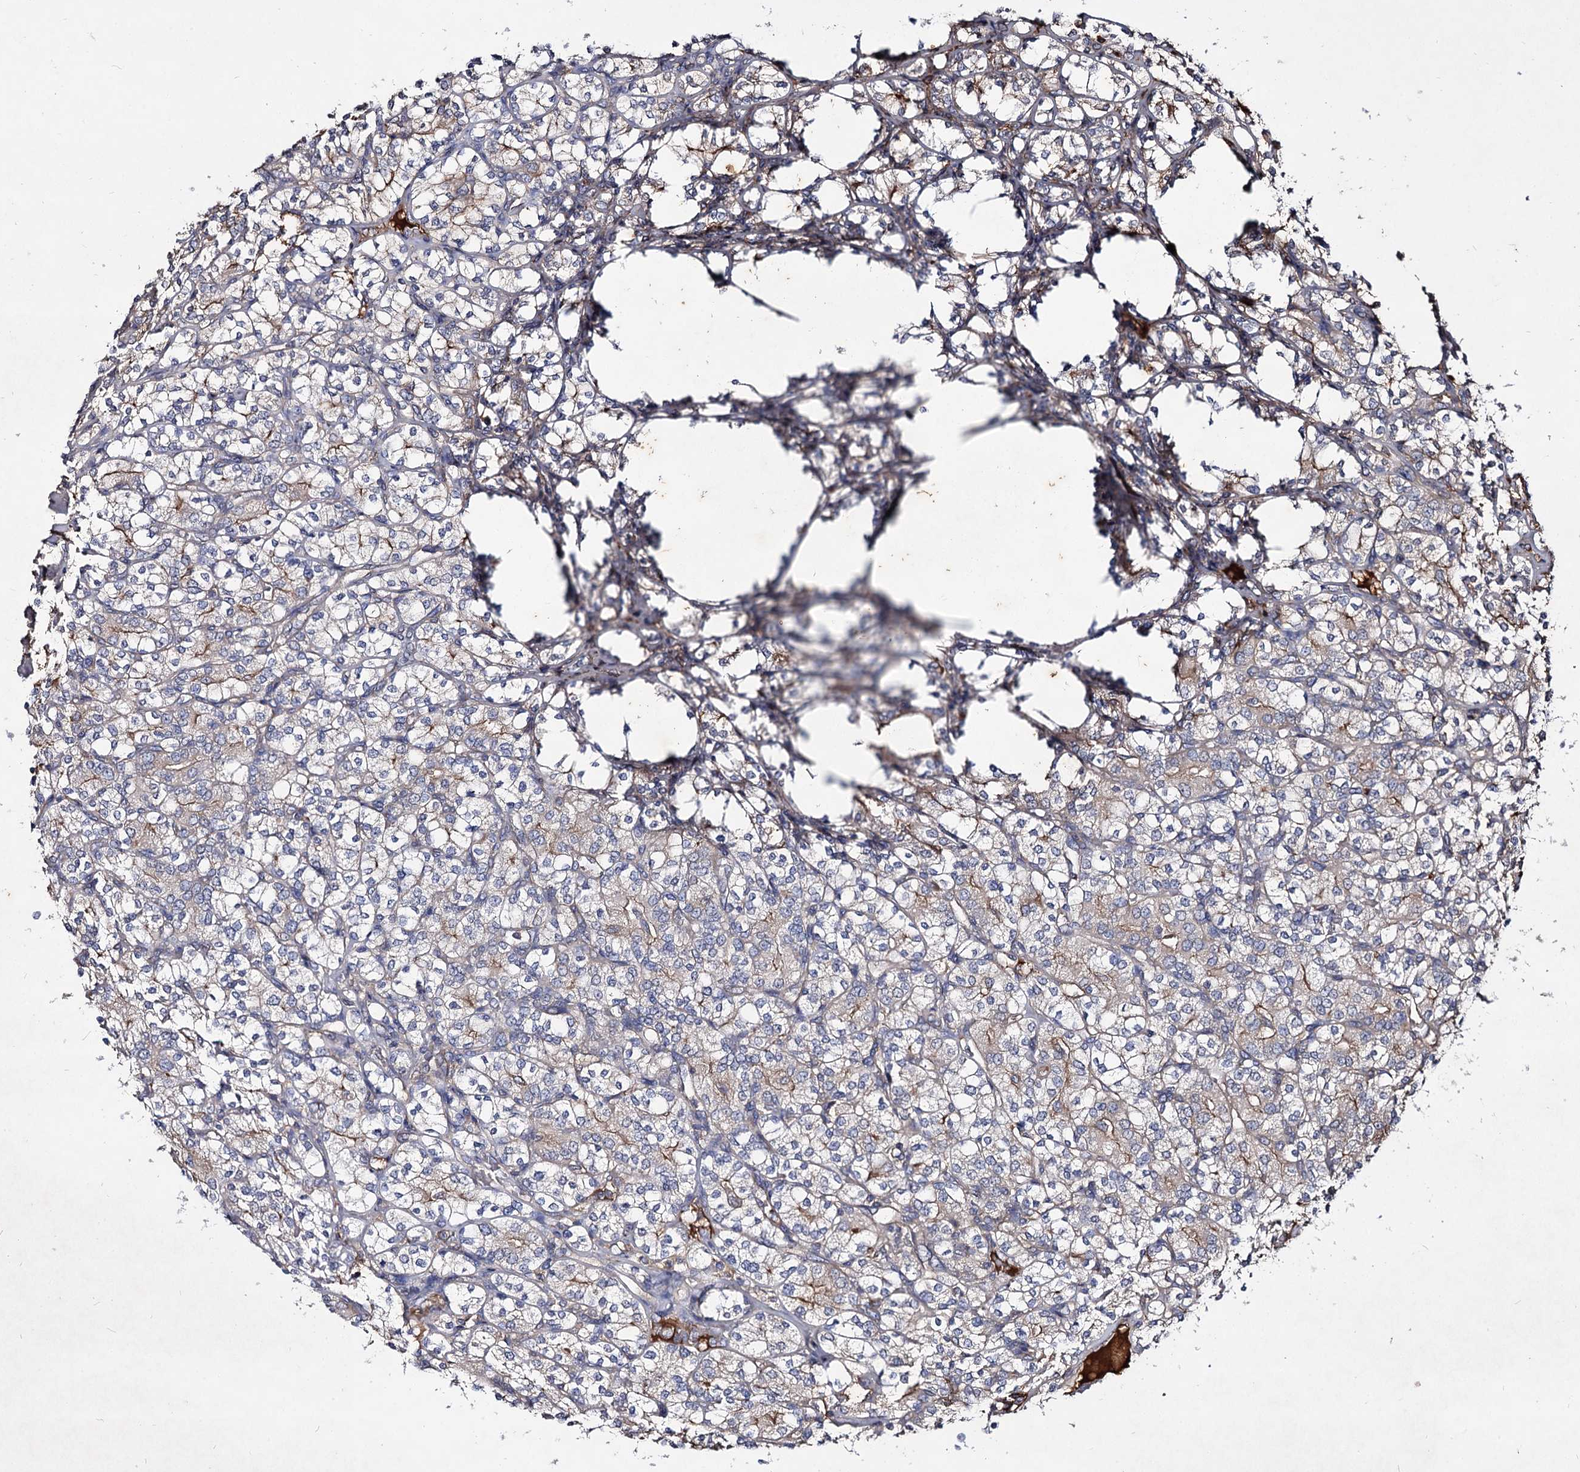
{"staining": {"intensity": "weak", "quantity": "<25%", "location": "cytoplasmic/membranous"}, "tissue": "renal cancer", "cell_type": "Tumor cells", "image_type": "cancer", "snomed": [{"axis": "morphology", "description": "Adenocarcinoma, NOS"}, {"axis": "topography", "description": "Kidney"}], "caption": "Immunohistochemistry (IHC) of human renal adenocarcinoma exhibits no expression in tumor cells.", "gene": "ARFIP2", "patient": {"sex": "male", "age": 77}}